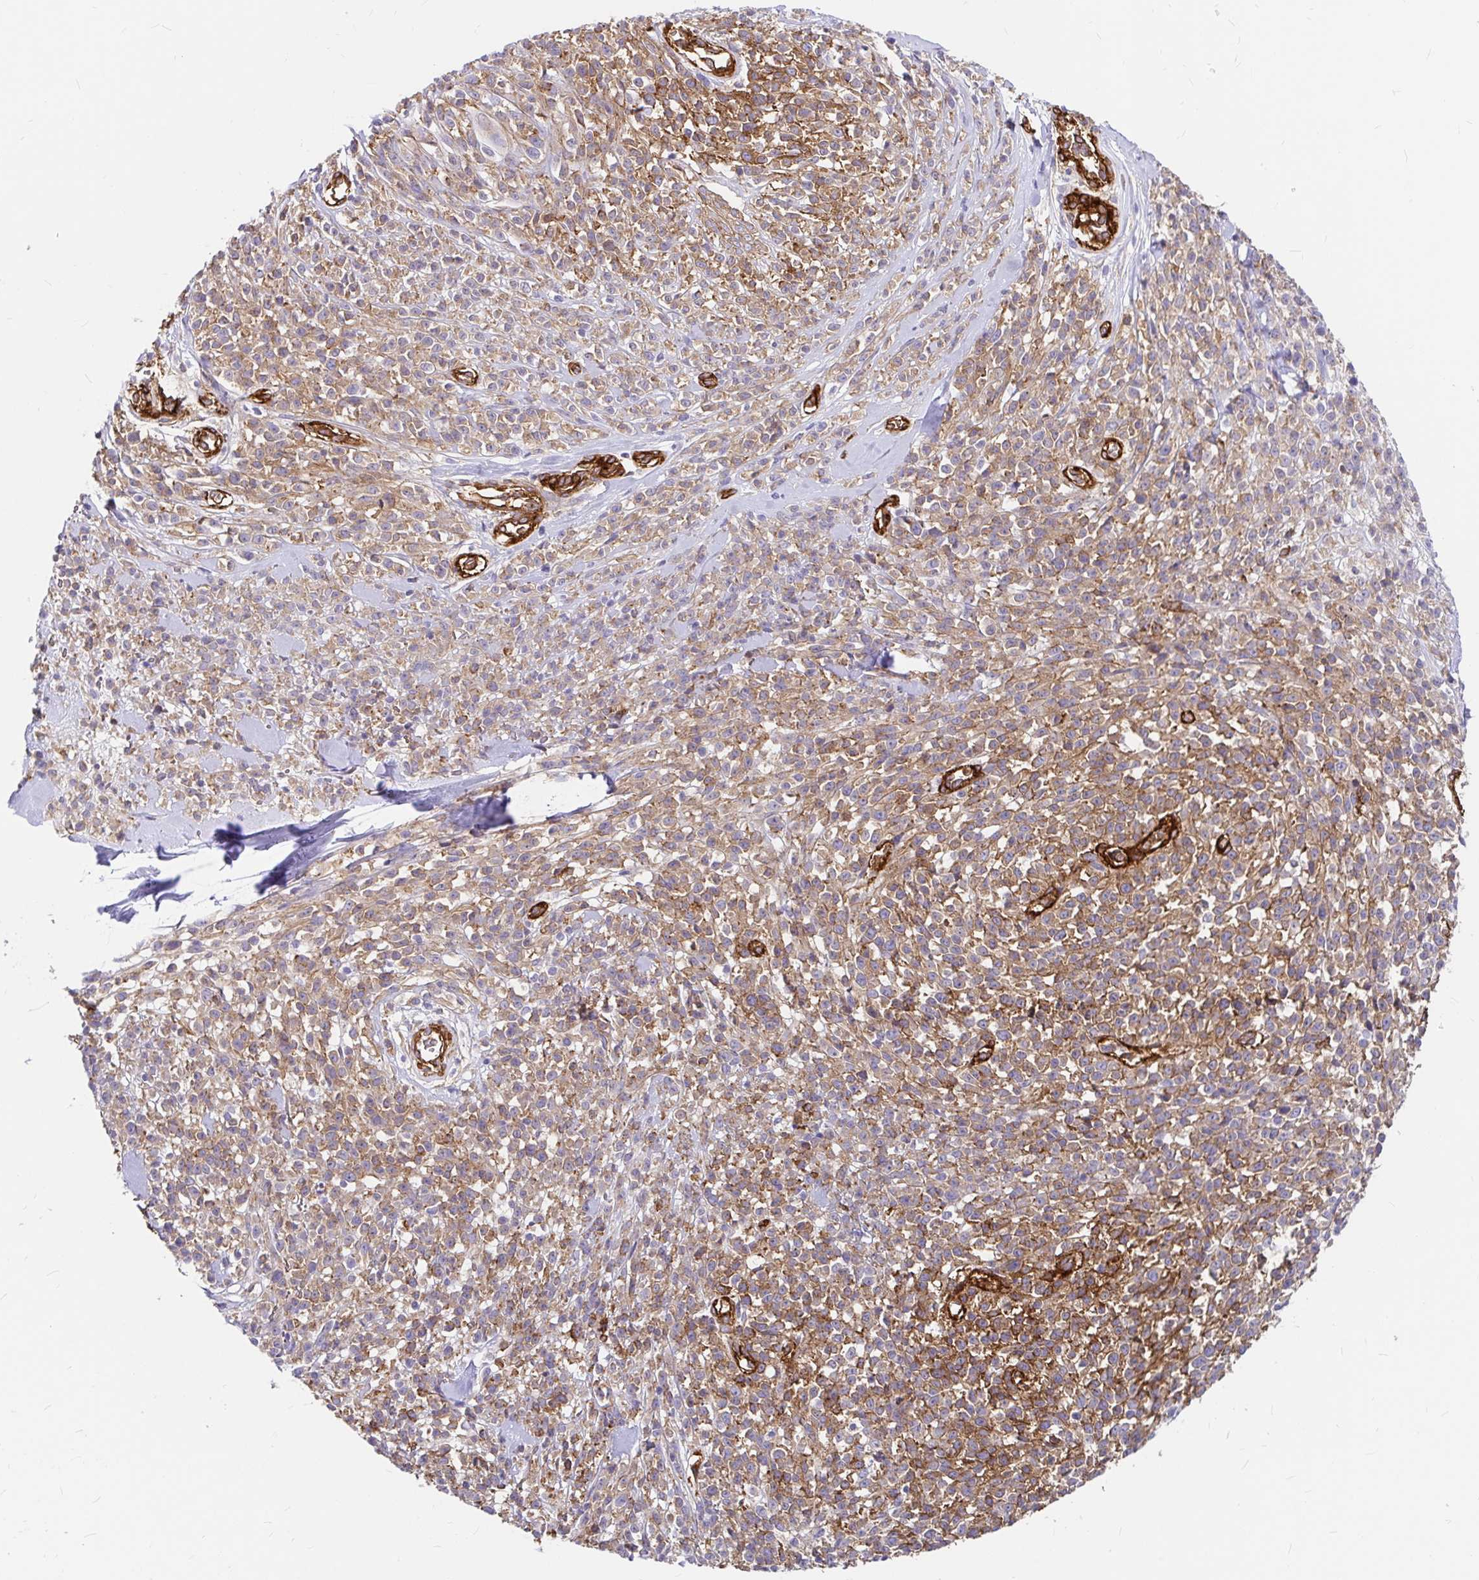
{"staining": {"intensity": "moderate", "quantity": ">75%", "location": "cytoplasmic/membranous"}, "tissue": "melanoma", "cell_type": "Tumor cells", "image_type": "cancer", "snomed": [{"axis": "morphology", "description": "Malignant melanoma, NOS"}, {"axis": "topography", "description": "Skin"}, {"axis": "topography", "description": "Skin of trunk"}], "caption": "Malignant melanoma stained for a protein reveals moderate cytoplasmic/membranous positivity in tumor cells. (IHC, brightfield microscopy, high magnification).", "gene": "MYO1B", "patient": {"sex": "male", "age": 74}}